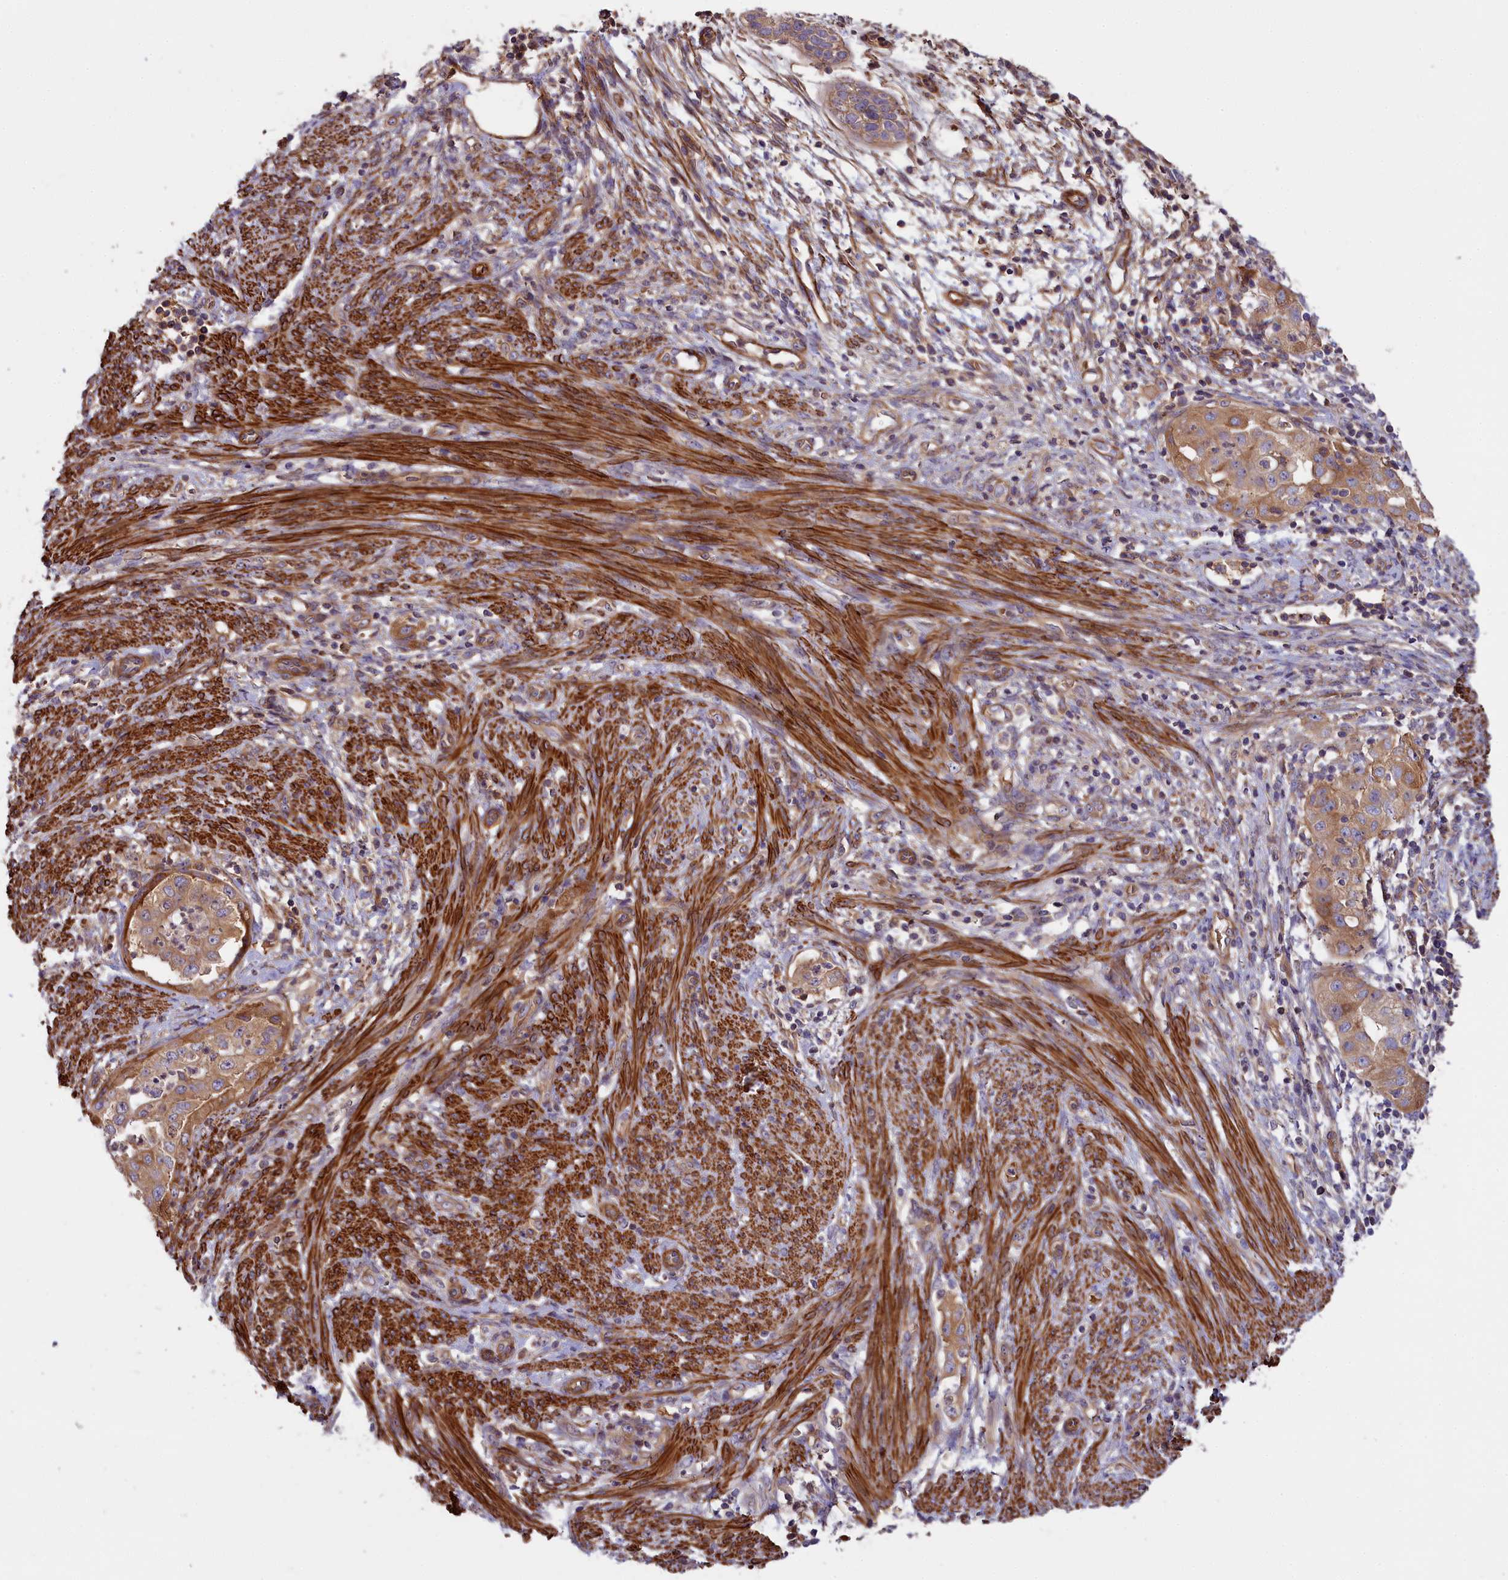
{"staining": {"intensity": "weak", "quantity": ">75%", "location": "cytoplasmic/membranous"}, "tissue": "endometrial cancer", "cell_type": "Tumor cells", "image_type": "cancer", "snomed": [{"axis": "morphology", "description": "Adenocarcinoma, NOS"}, {"axis": "topography", "description": "Endometrium"}], "caption": "Endometrial cancer stained for a protein shows weak cytoplasmic/membranous positivity in tumor cells.", "gene": "FUZ", "patient": {"sex": "female", "age": 85}}